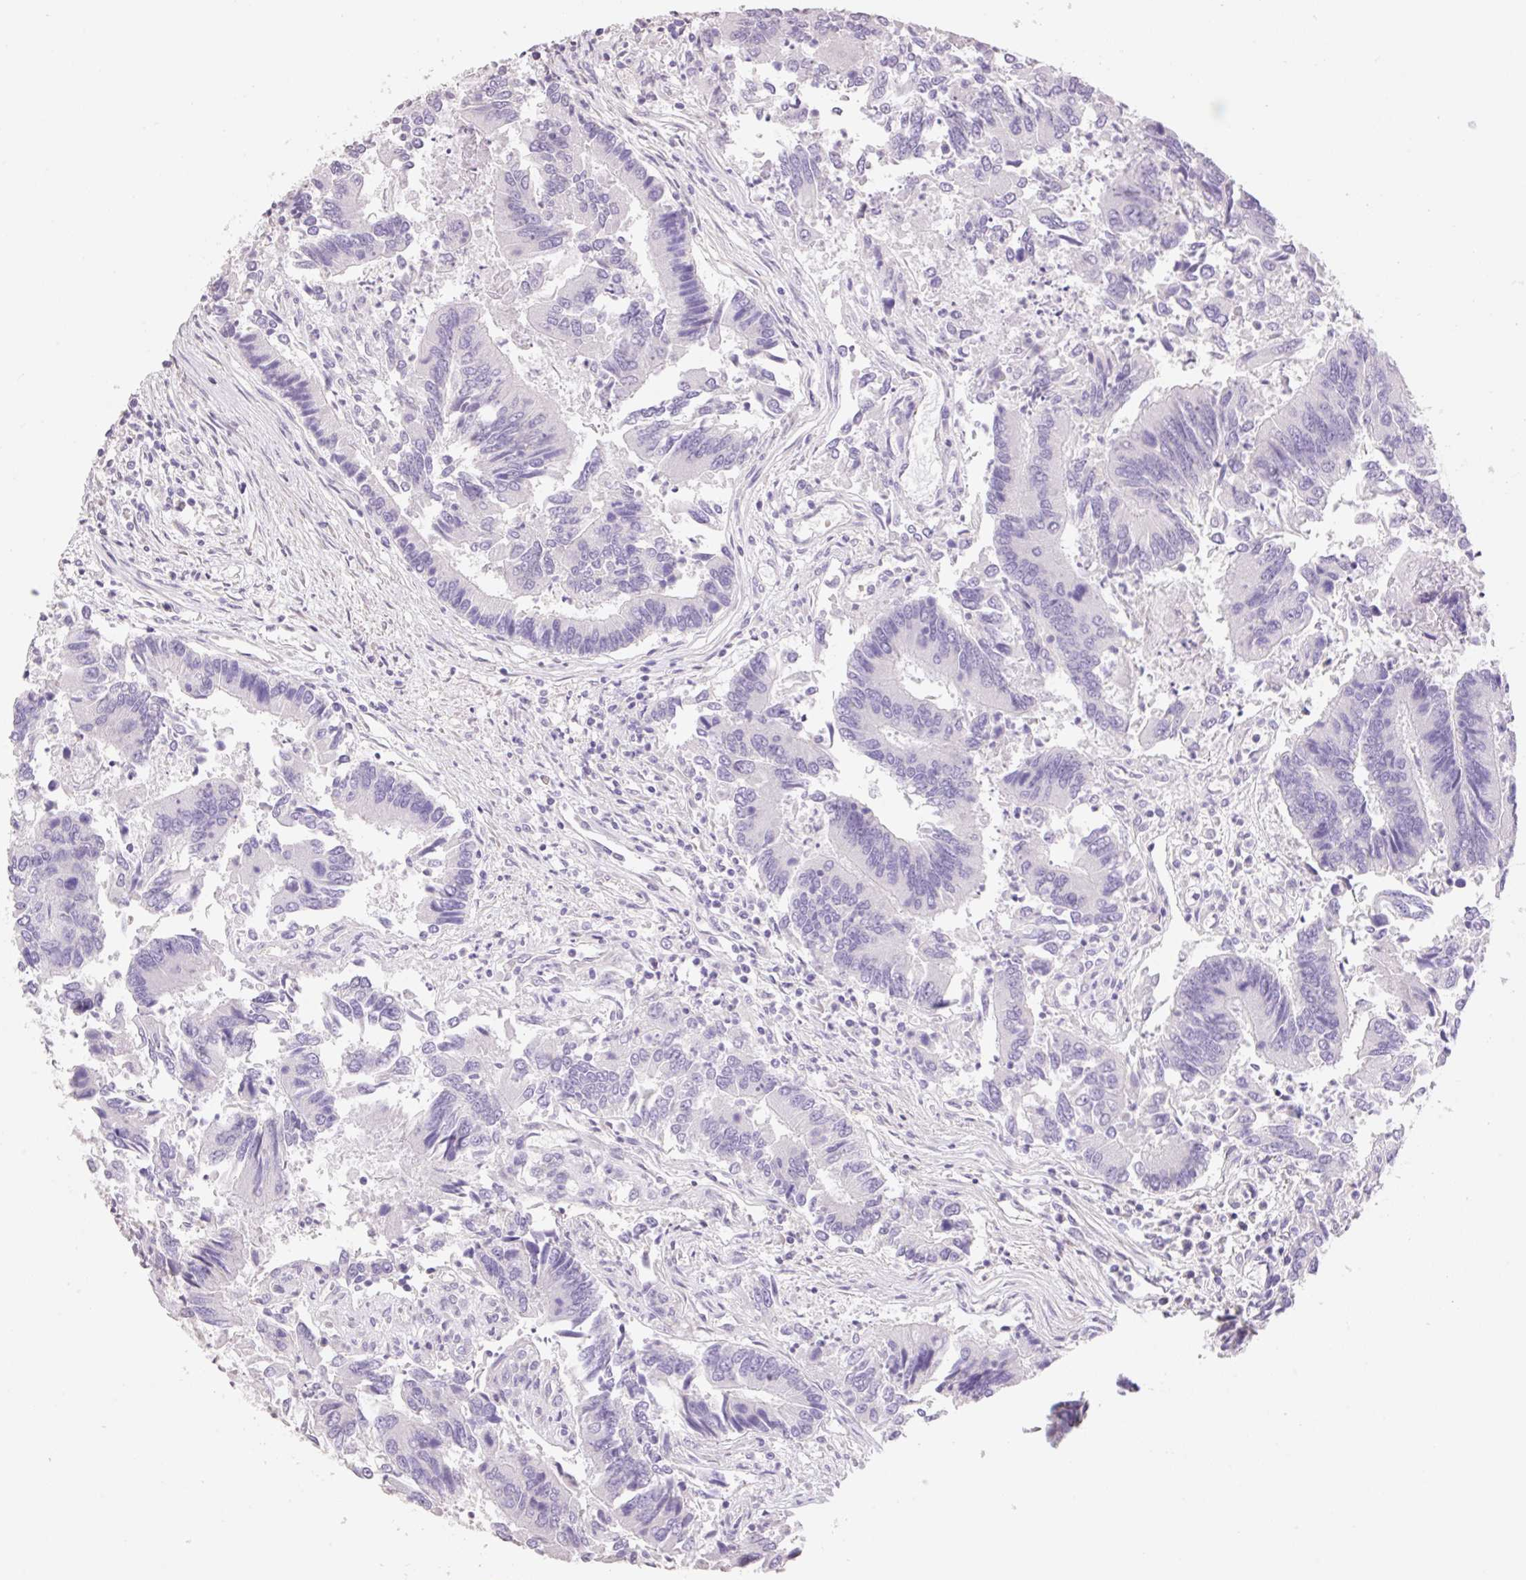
{"staining": {"intensity": "negative", "quantity": "none", "location": "none"}, "tissue": "colorectal cancer", "cell_type": "Tumor cells", "image_type": "cancer", "snomed": [{"axis": "morphology", "description": "Adenocarcinoma, NOS"}, {"axis": "topography", "description": "Colon"}], "caption": "There is no significant staining in tumor cells of colorectal cancer.", "gene": "HCRTR2", "patient": {"sex": "female", "age": 67}}